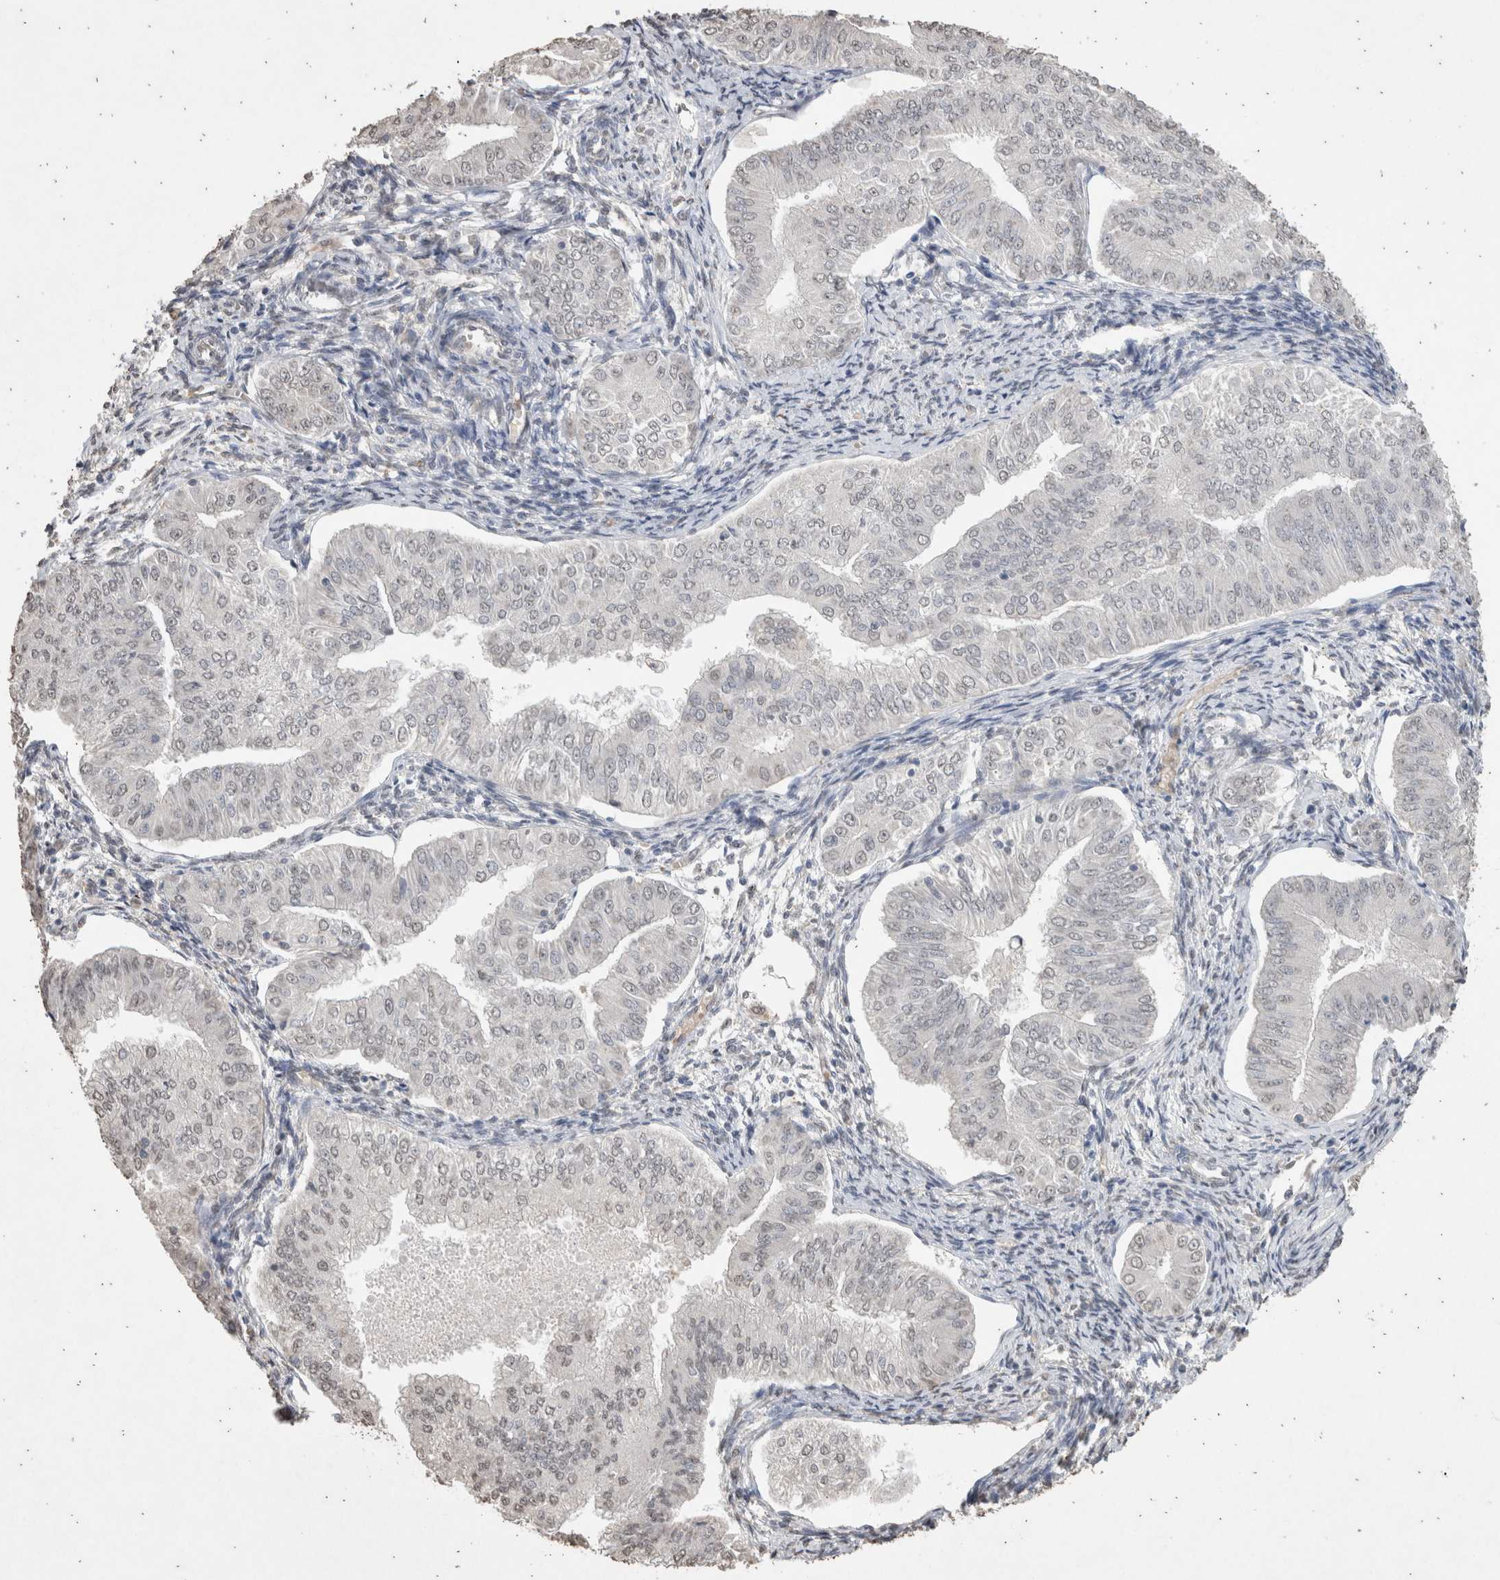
{"staining": {"intensity": "negative", "quantity": "none", "location": "none"}, "tissue": "endometrial cancer", "cell_type": "Tumor cells", "image_type": "cancer", "snomed": [{"axis": "morphology", "description": "Normal tissue, NOS"}, {"axis": "morphology", "description": "Adenocarcinoma, NOS"}, {"axis": "topography", "description": "Endometrium"}], "caption": "Immunohistochemistry of human endometrial adenocarcinoma displays no staining in tumor cells.", "gene": "LGALS2", "patient": {"sex": "female", "age": 53}}